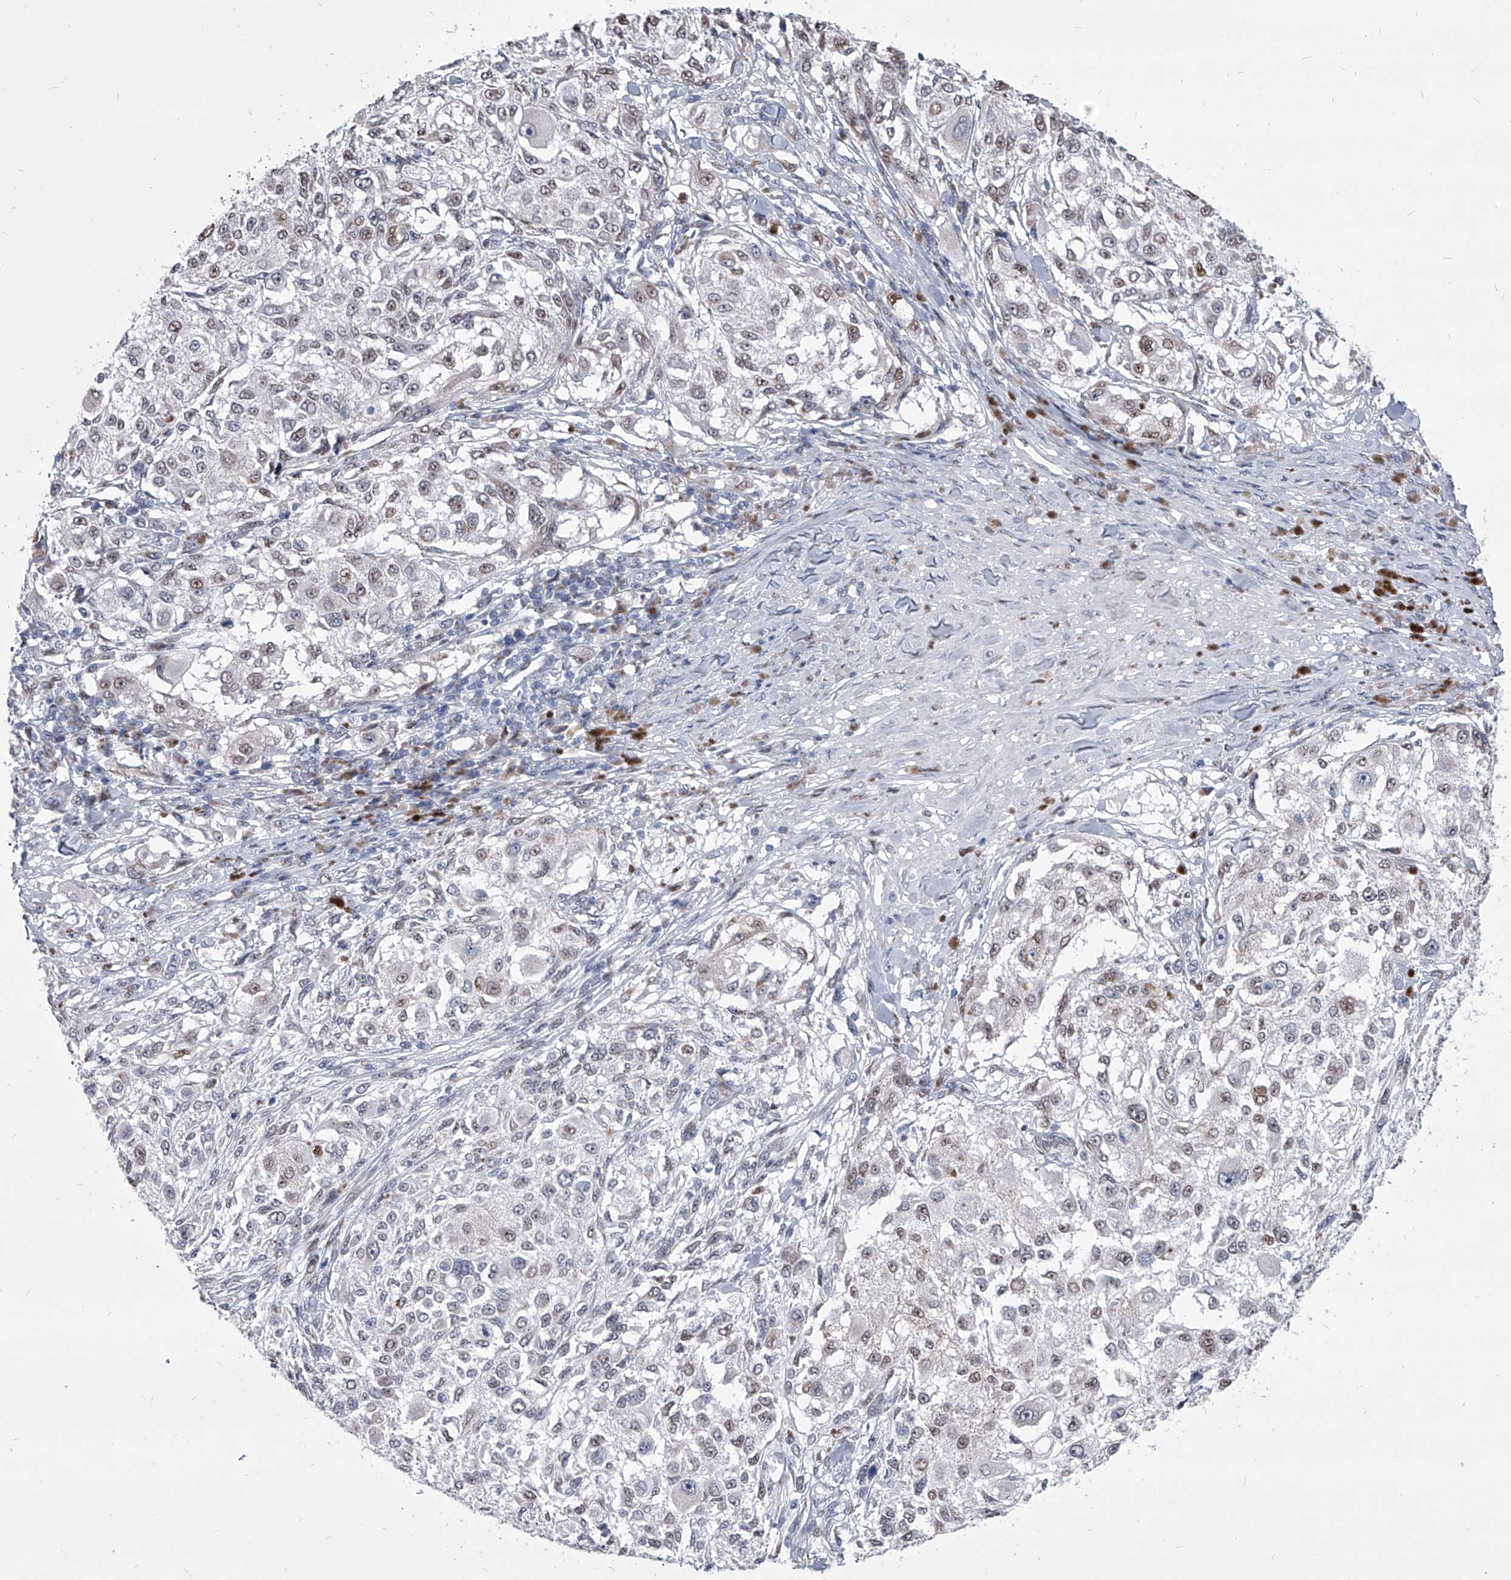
{"staining": {"intensity": "weak", "quantity": "<25%", "location": "nuclear"}, "tissue": "melanoma", "cell_type": "Tumor cells", "image_type": "cancer", "snomed": [{"axis": "morphology", "description": "Necrosis, NOS"}, {"axis": "morphology", "description": "Malignant melanoma, NOS"}, {"axis": "topography", "description": "Skin"}], "caption": "Melanoma was stained to show a protein in brown. There is no significant staining in tumor cells. (DAB (3,3'-diaminobenzidine) IHC, high magnification).", "gene": "EVA1C", "patient": {"sex": "female", "age": 87}}